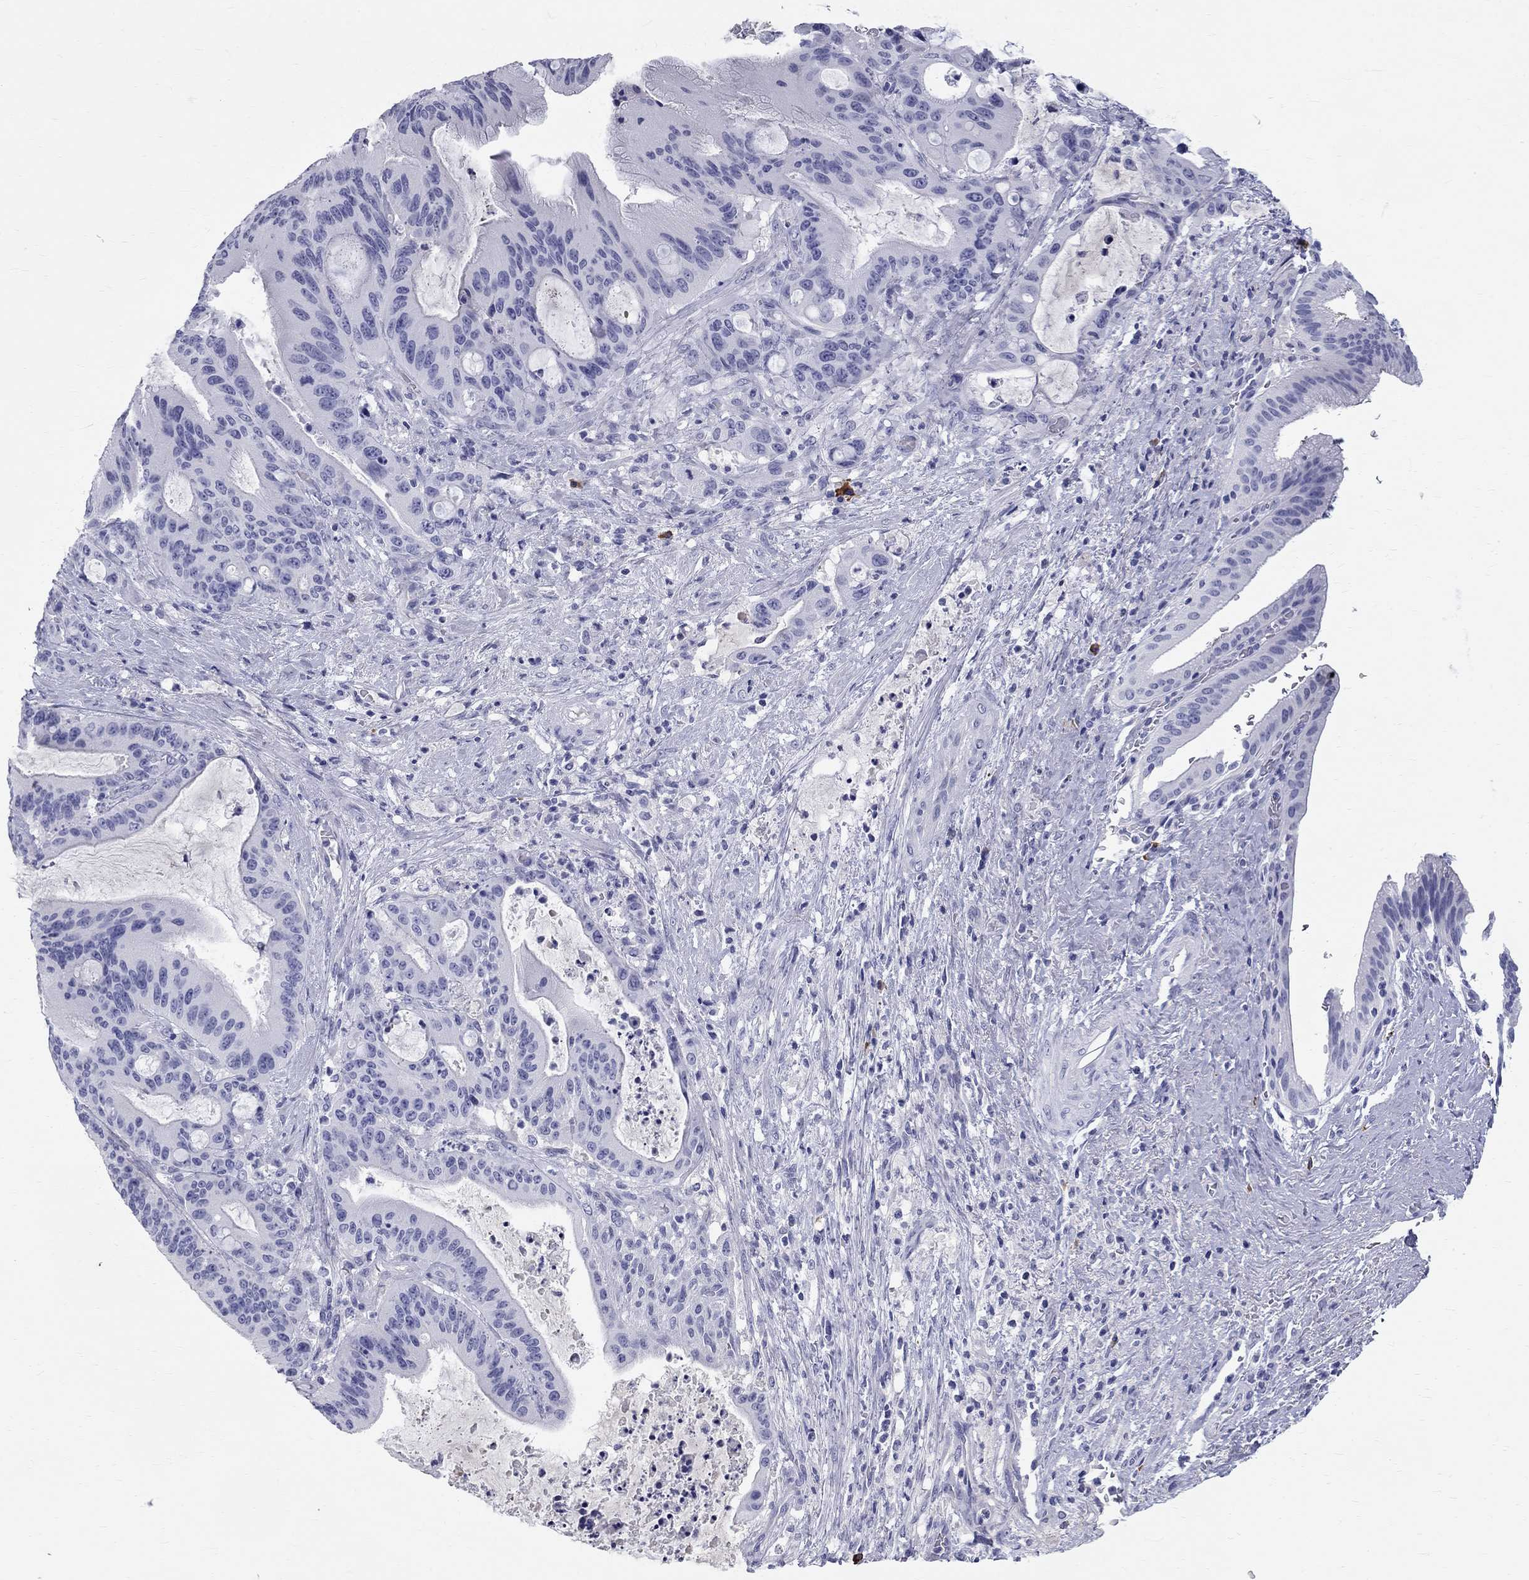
{"staining": {"intensity": "negative", "quantity": "none", "location": "none"}, "tissue": "liver cancer", "cell_type": "Tumor cells", "image_type": "cancer", "snomed": [{"axis": "morphology", "description": "Cholangiocarcinoma"}, {"axis": "topography", "description": "Liver"}], "caption": "This is an IHC micrograph of liver cholangiocarcinoma. There is no staining in tumor cells.", "gene": "PHOX2B", "patient": {"sex": "female", "age": 73}}